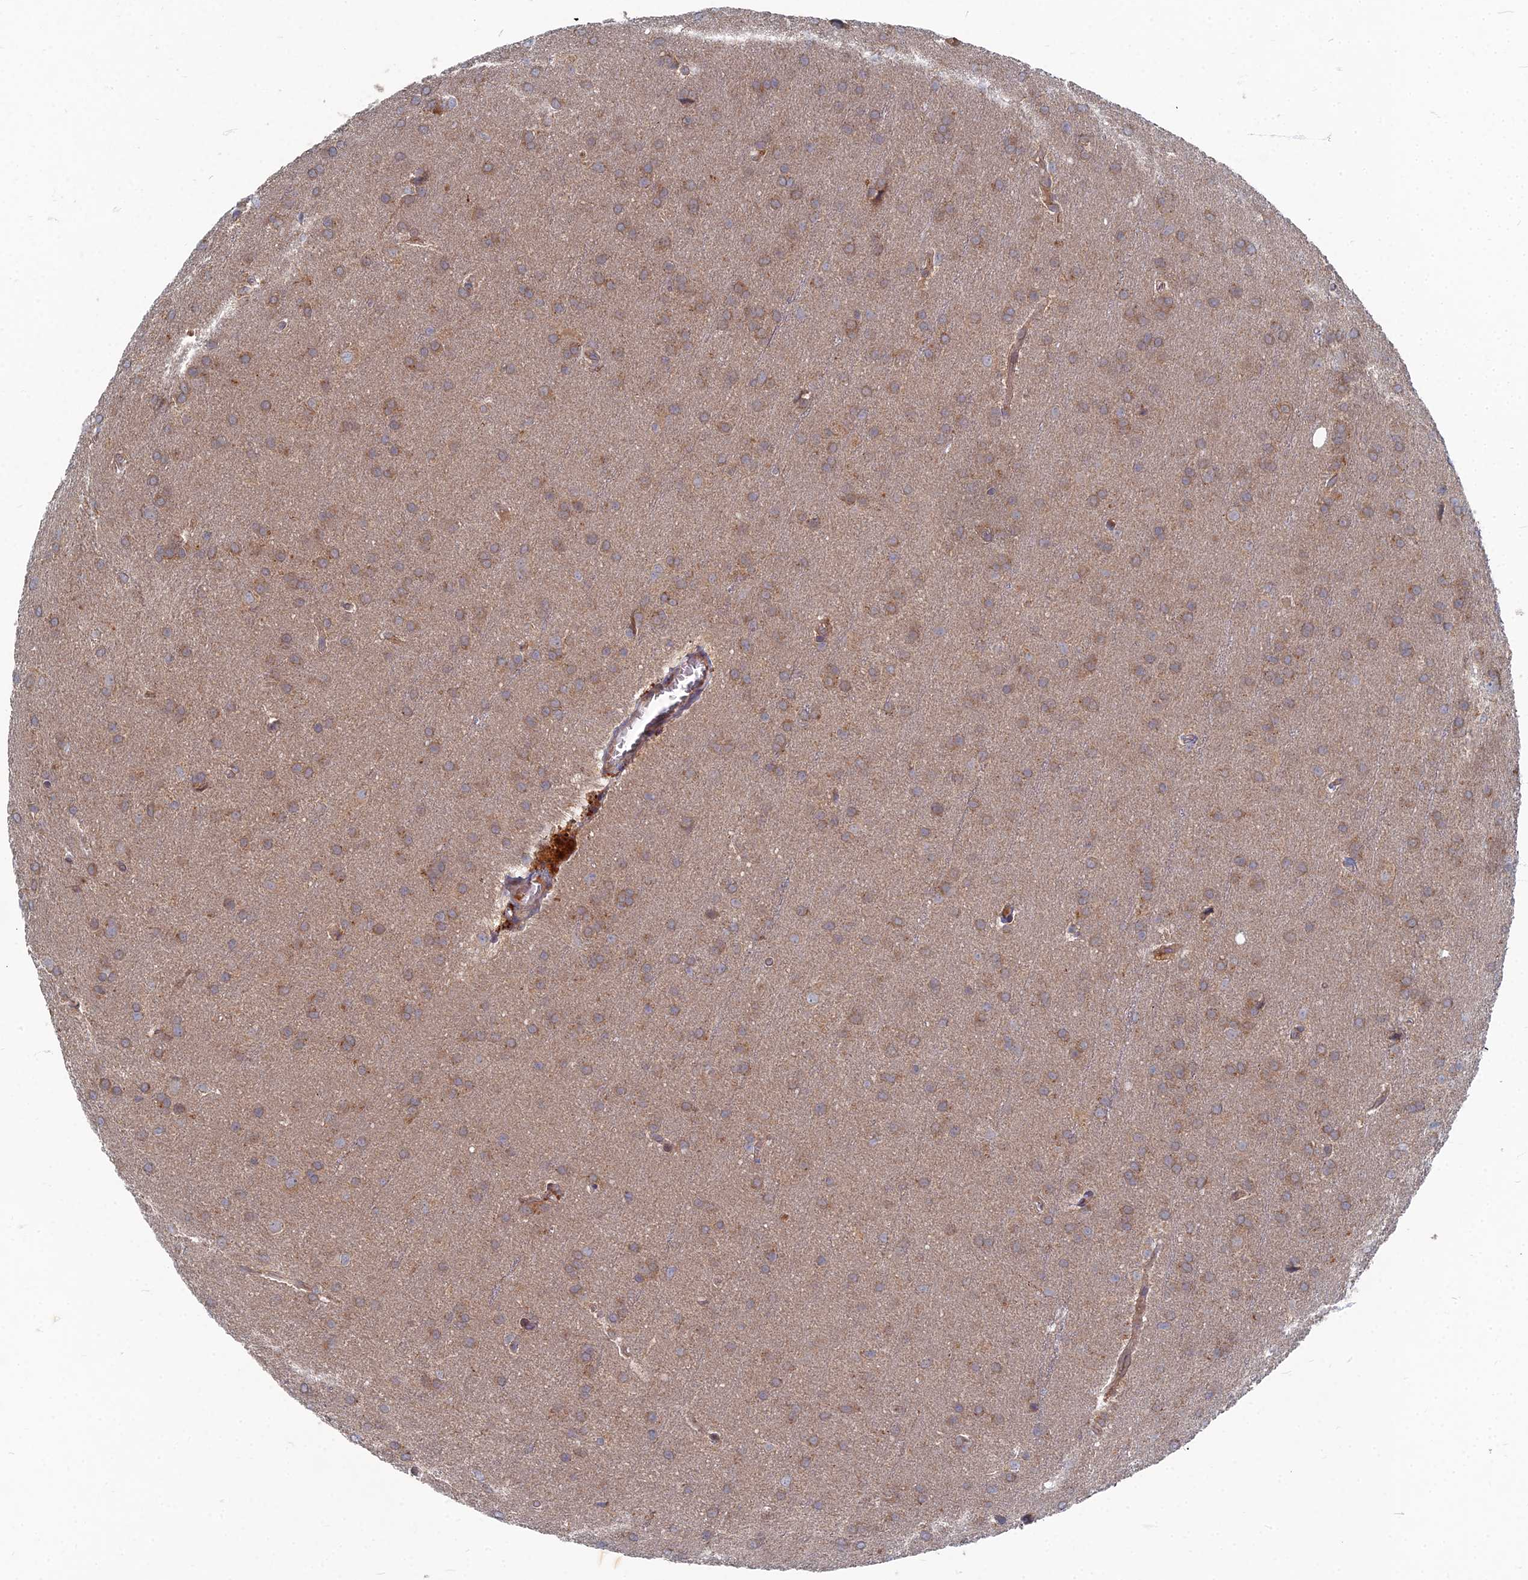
{"staining": {"intensity": "moderate", "quantity": ">75%", "location": "cytoplasmic/membranous"}, "tissue": "glioma", "cell_type": "Tumor cells", "image_type": "cancer", "snomed": [{"axis": "morphology", "description": "Glioma, malignant, Low grade"}, {"axis": "topography", "description": "Brain"}], "caption": "Glioma was stained to show a protein in brown. There is medium levels of moderate cytoplasmic/membranous positivity in about >75% of tumor cells.", "gene": "PPCDC", "patient": {"sex": "female", "age": 32}}